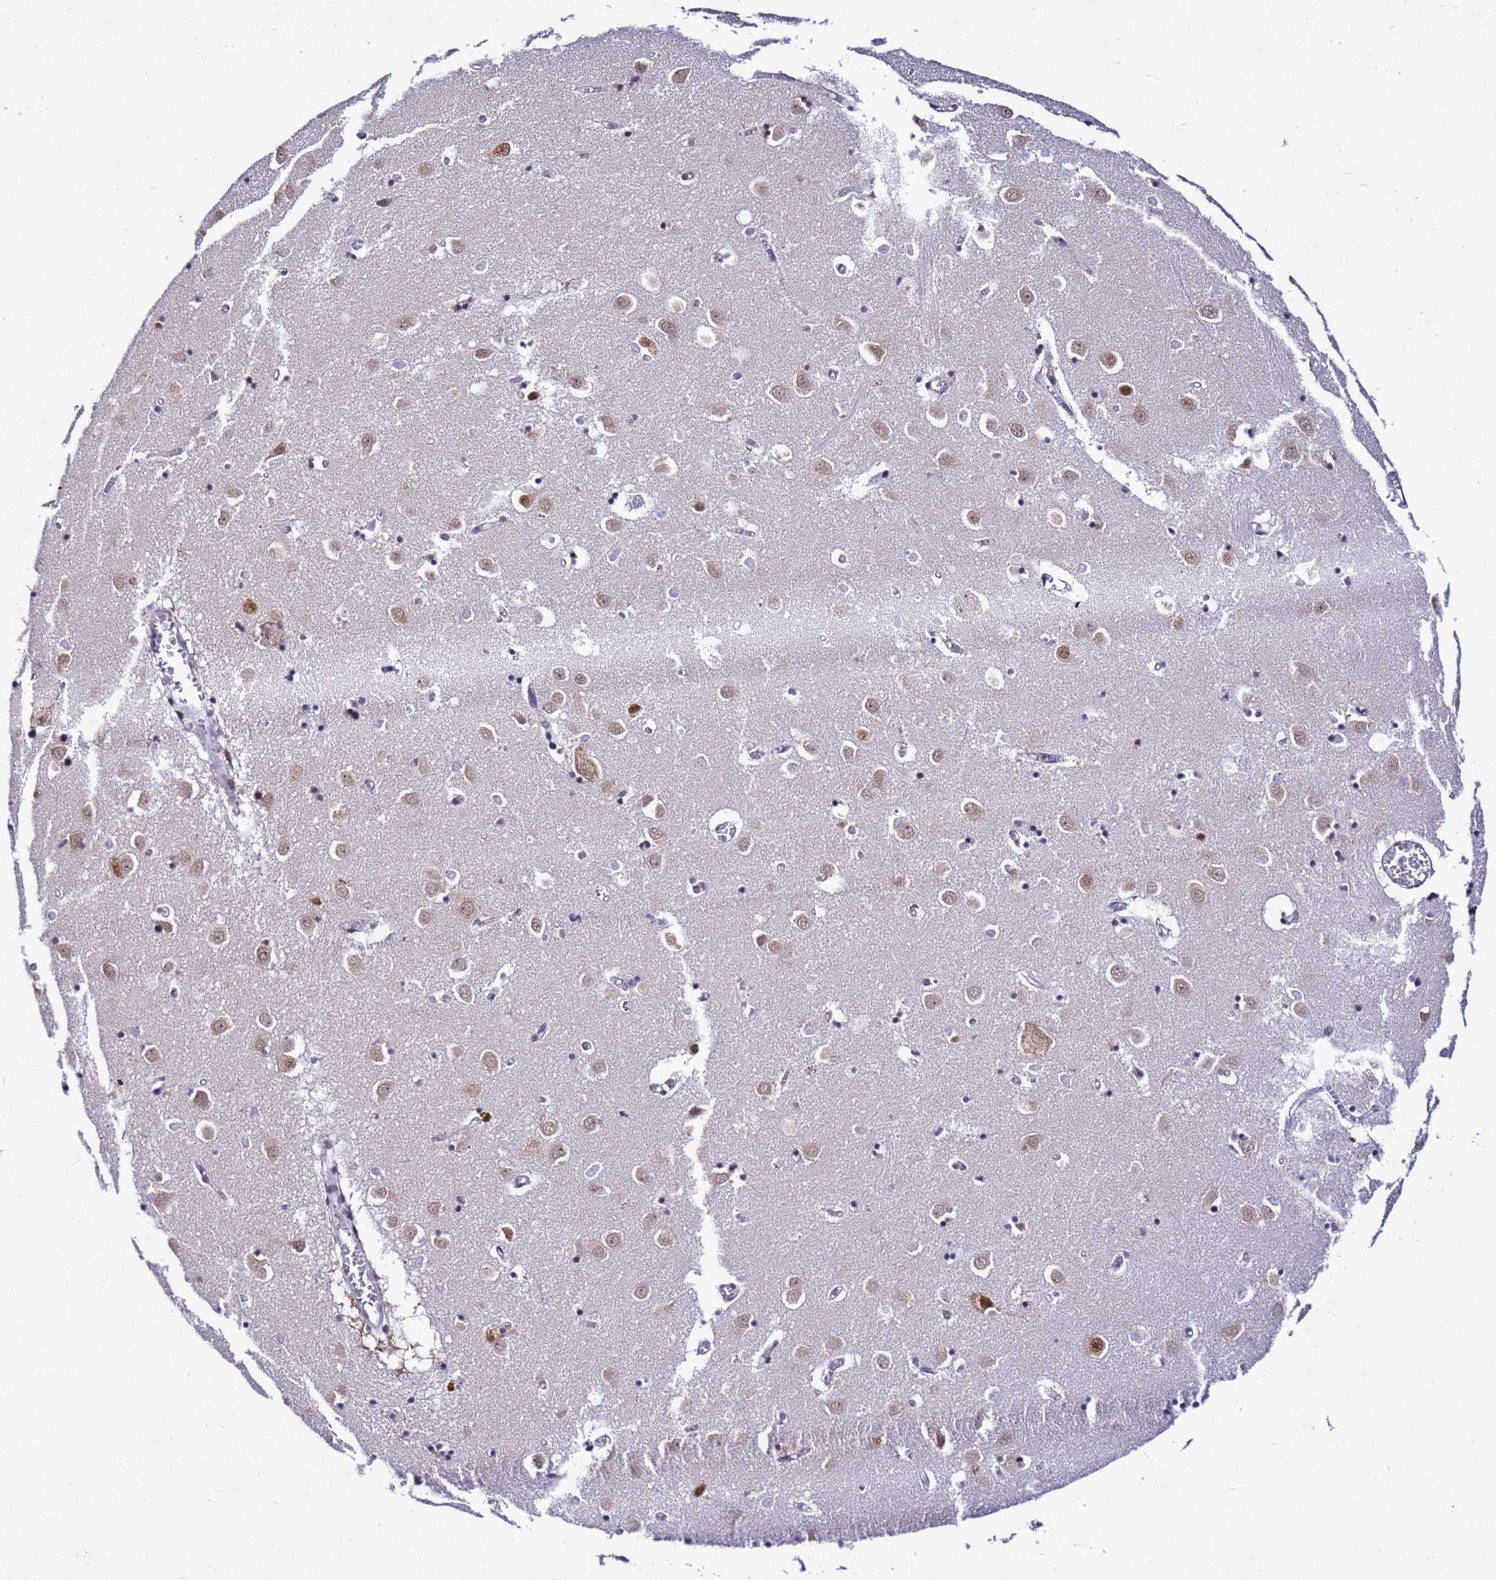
{"staining": {"intensity": "weak", "quantity": "<25%", "location": "cytoplasmic/membranous,nuclear"}, "tissue": "caudate", "cell_type": "Glial cells", "image_type": "normal", "snomed": [{"axis": "morphology", "description": "Normal tissue, NOS"}, {"axis": "topography", "description": "Lateral ventricle wall"}], "caption": "Protein analysis of normal caudate demonstrates no significant expression in glial cells.", "gene": "SMN1", "patient": {"sex": "male", "age": 70}}